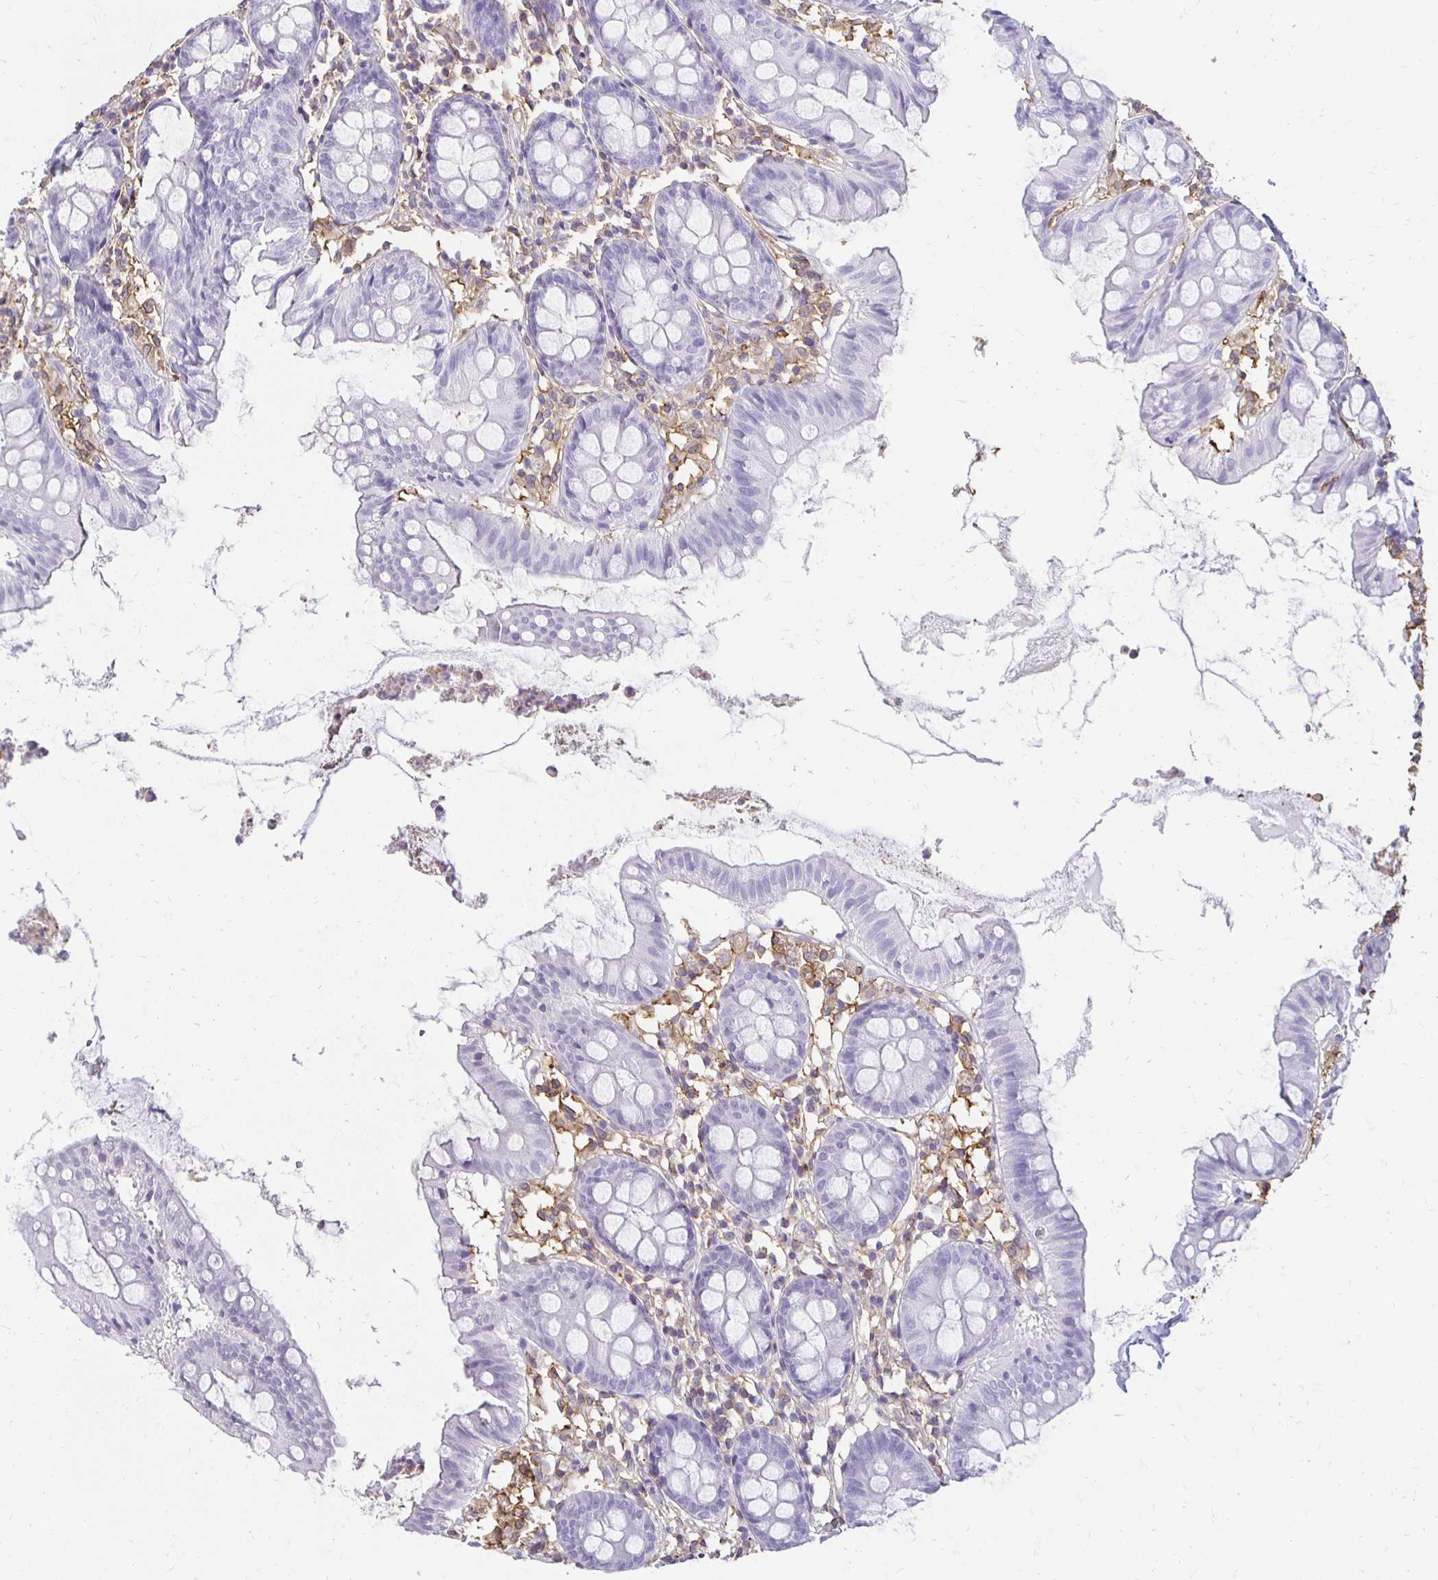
{"staining": {"intensity": "negative", "quantity": "none", "location": "none"}, "tissue": "colon", "cell_type": "Endothelial cells", "image_type": "normal", "snomed": [{"axis": "morphology", "description": "Normal tissue, NOS"}, {"axis": "topography", "description": "Colon"}], "caption": "DAB immunohistochemical staining of unremarkable colon shows no significant expression in endothelial cells.", "gene": "TAS1R3", "patient": {"sex": "female", "age": 84}}